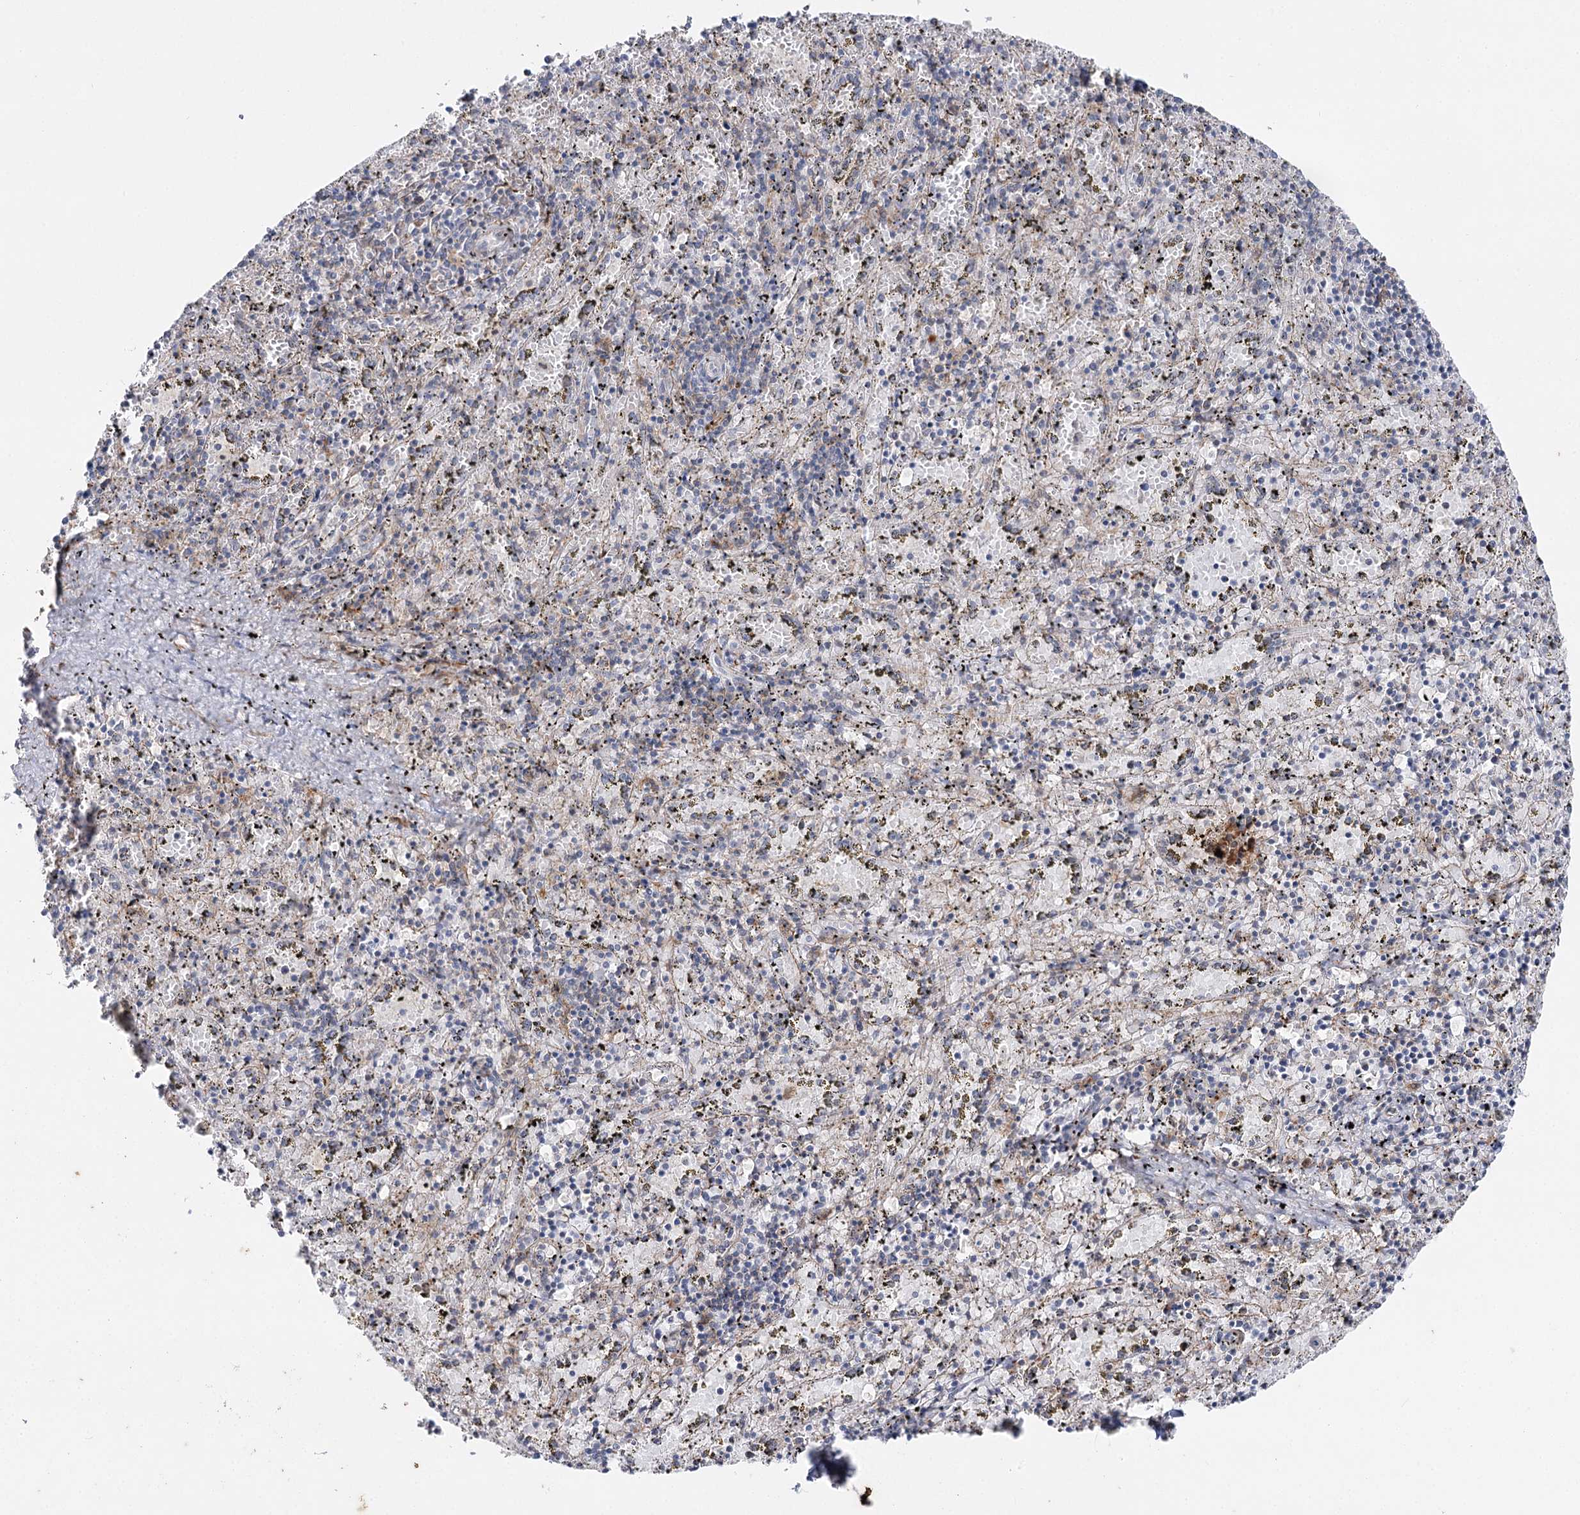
{"staining": {"intensity": "negative", "quantity": "none", "location": "none"}, "tissue": "spleen", "cell_type": "Cells in red pulp", "image_type": "normal", "snomed": [{"axis": "morphology", "description": "Normal tissue, NOS"}, {"axis": "topography", "description": "Spleen"}], "caption": "IHC photomicrograph of unremarkable spleen: human spleen stained with DAB reveals no significant protein staining in cells in red pulp. (DAB (3,3'-diaminobenzidine) immunohistochemistry (IHC), high magnification).", "gene": "AGXT2", "patient": {"sex": "male", "age": 11}}